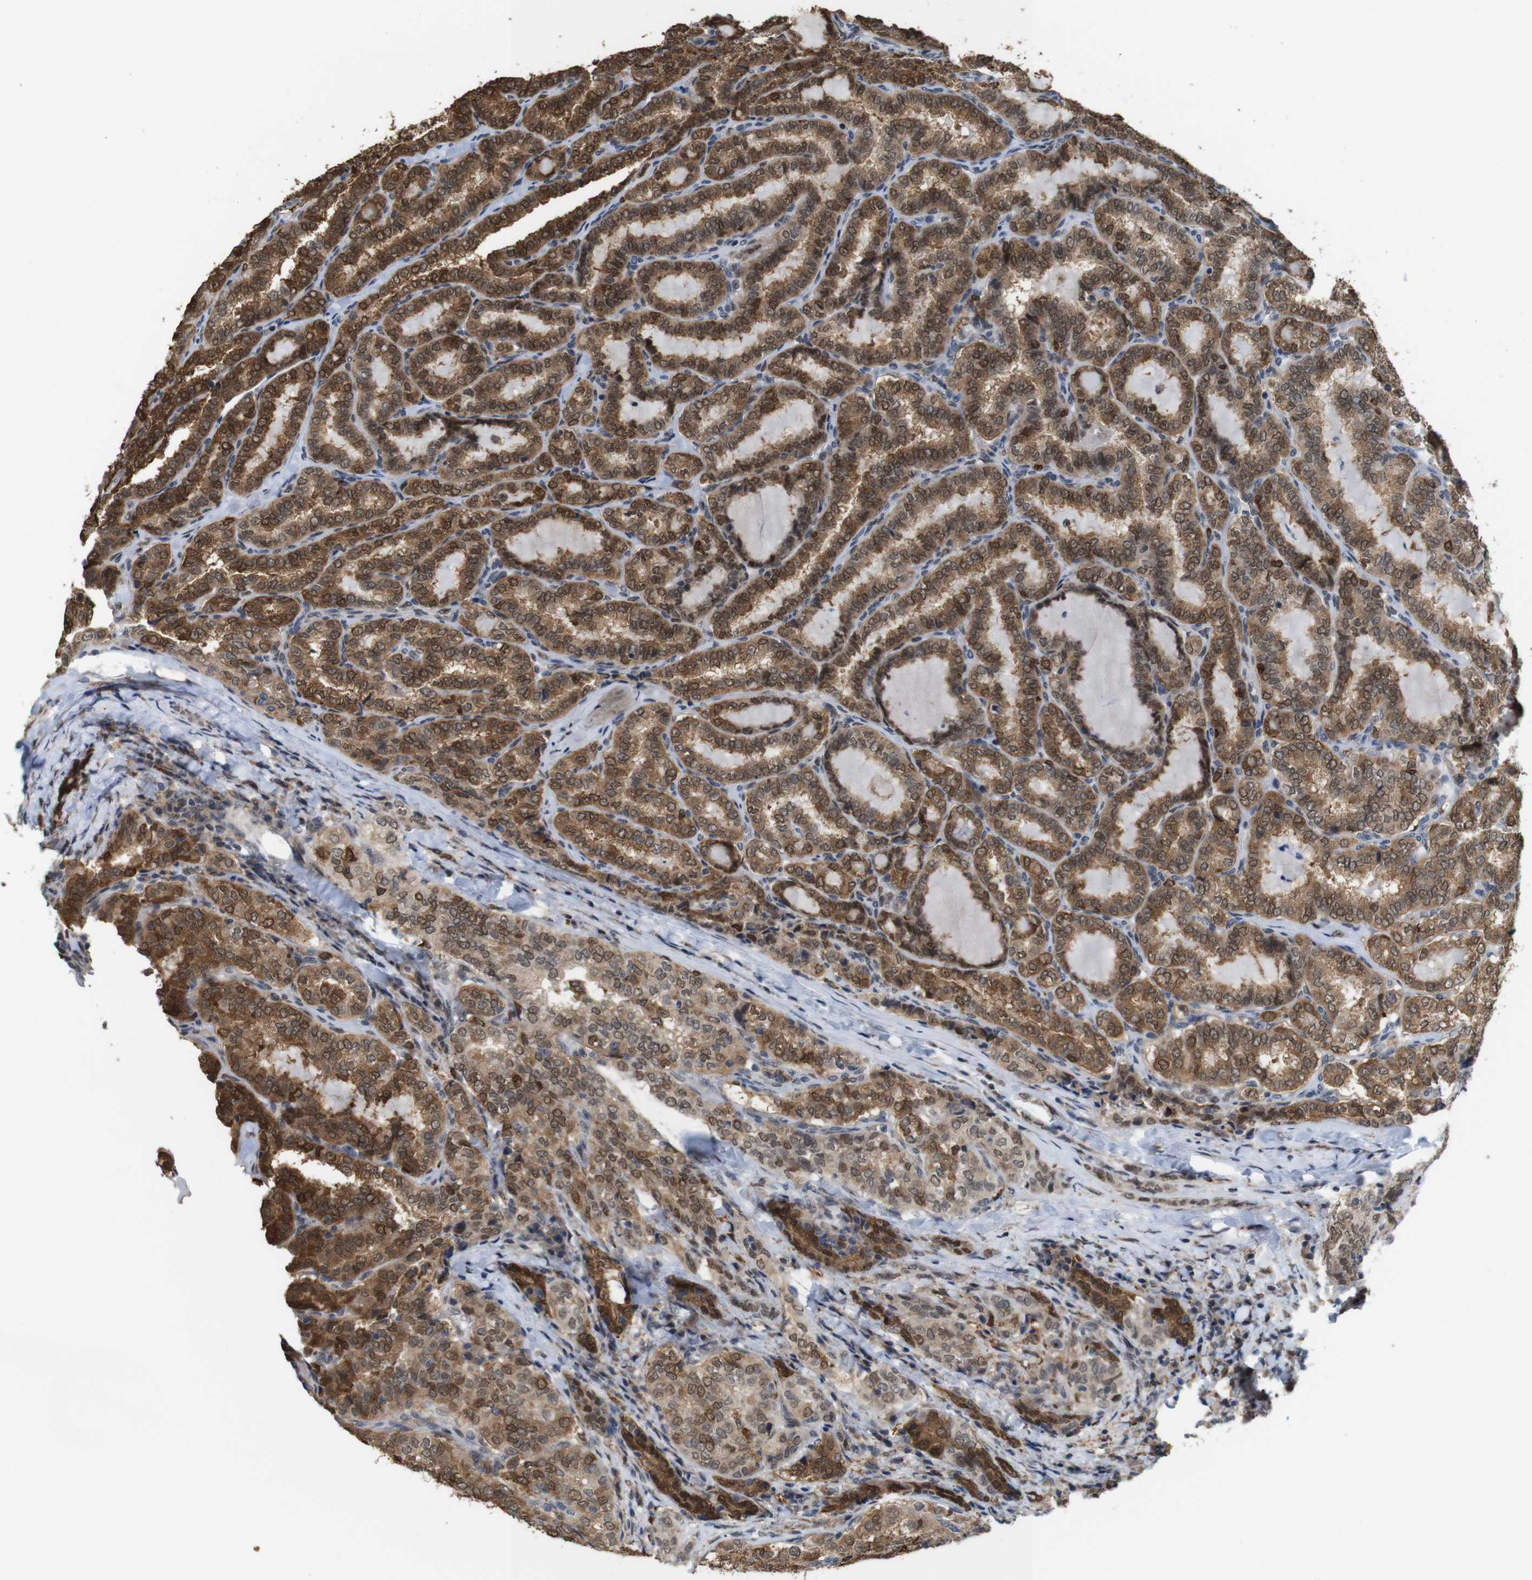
{"staining": {"intensity": "moderate", "quantity": ">75%", "location": "cytoplasmic/membranous,nuclear"}, "tissue": "thyroid cancer", "cell_type": "Tumor cells", "image_type": "cancer", "snomed": [{"axis": "morphology", "description": "Normal tissue, NOS"}, {"axis": "morphology", "description": "Papillary adenocarcinoma, NOS"}, {"axis": "topography", "description": "Thyroid gland"}], "caption": "This is an image of immunohistochemistry staining of thyroid cancer, which shows moderate expression in the cytoplasmic/membranous and nuclear of tumor cells.", "gene": "PNMA8A", "patient": {"sex": "female", "age": 30}}